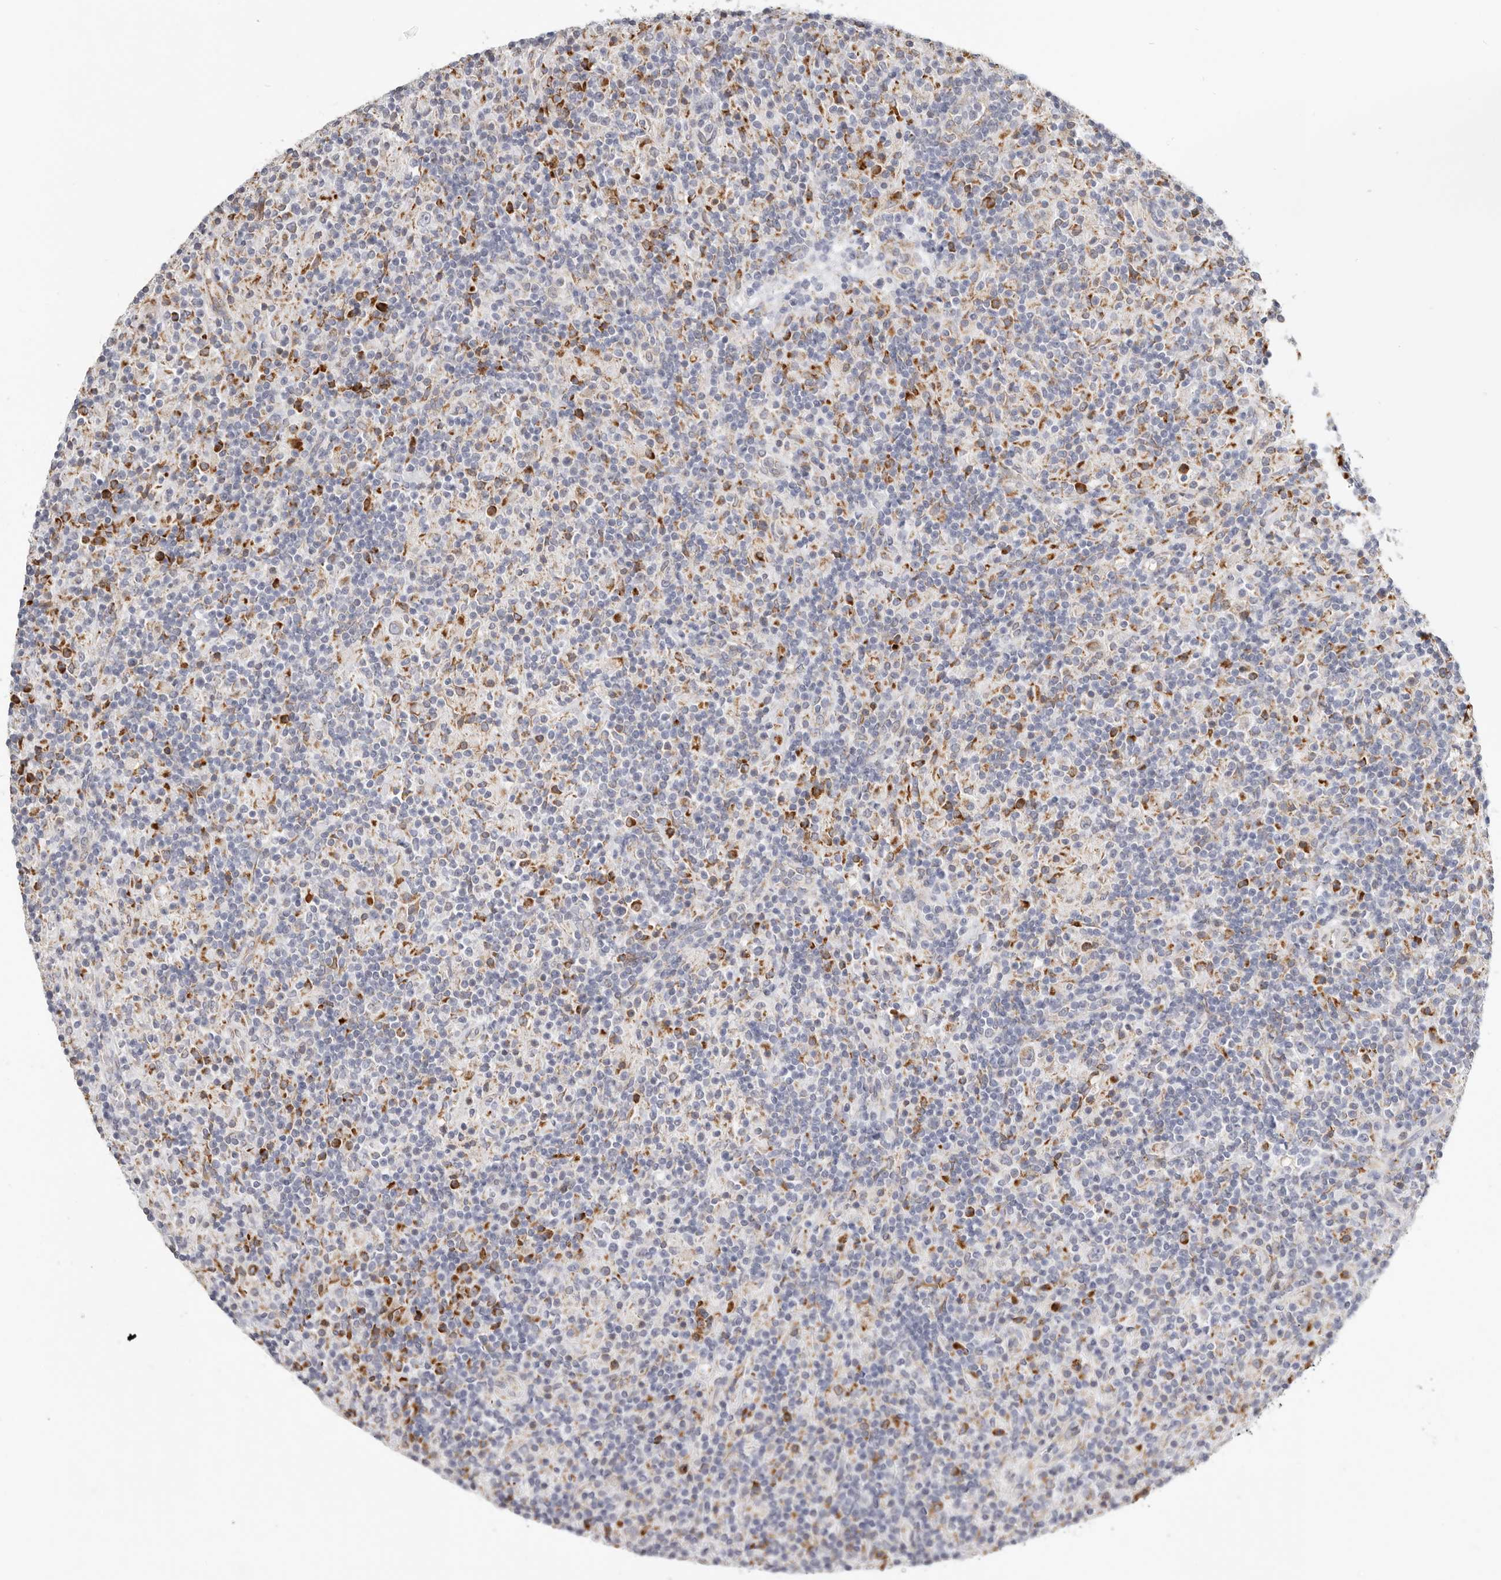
{"staining": {"intensity": "negative", "quantity": "none", "location": "none"}, "tissue": "lymphoma", "cell_type": "Tumor cells", "image_type": "cancer", "snomed": [{"axis": "morphology", "description": "Hodgkin's disease, NOS"}, {"axis": "topography", "description": "Lymph node"}], "caption": "Tumor cells show no significant protein staining in Hodgkin's disease.", "gene": "IL32", "patient": {"sex": "male", "age": 70}}